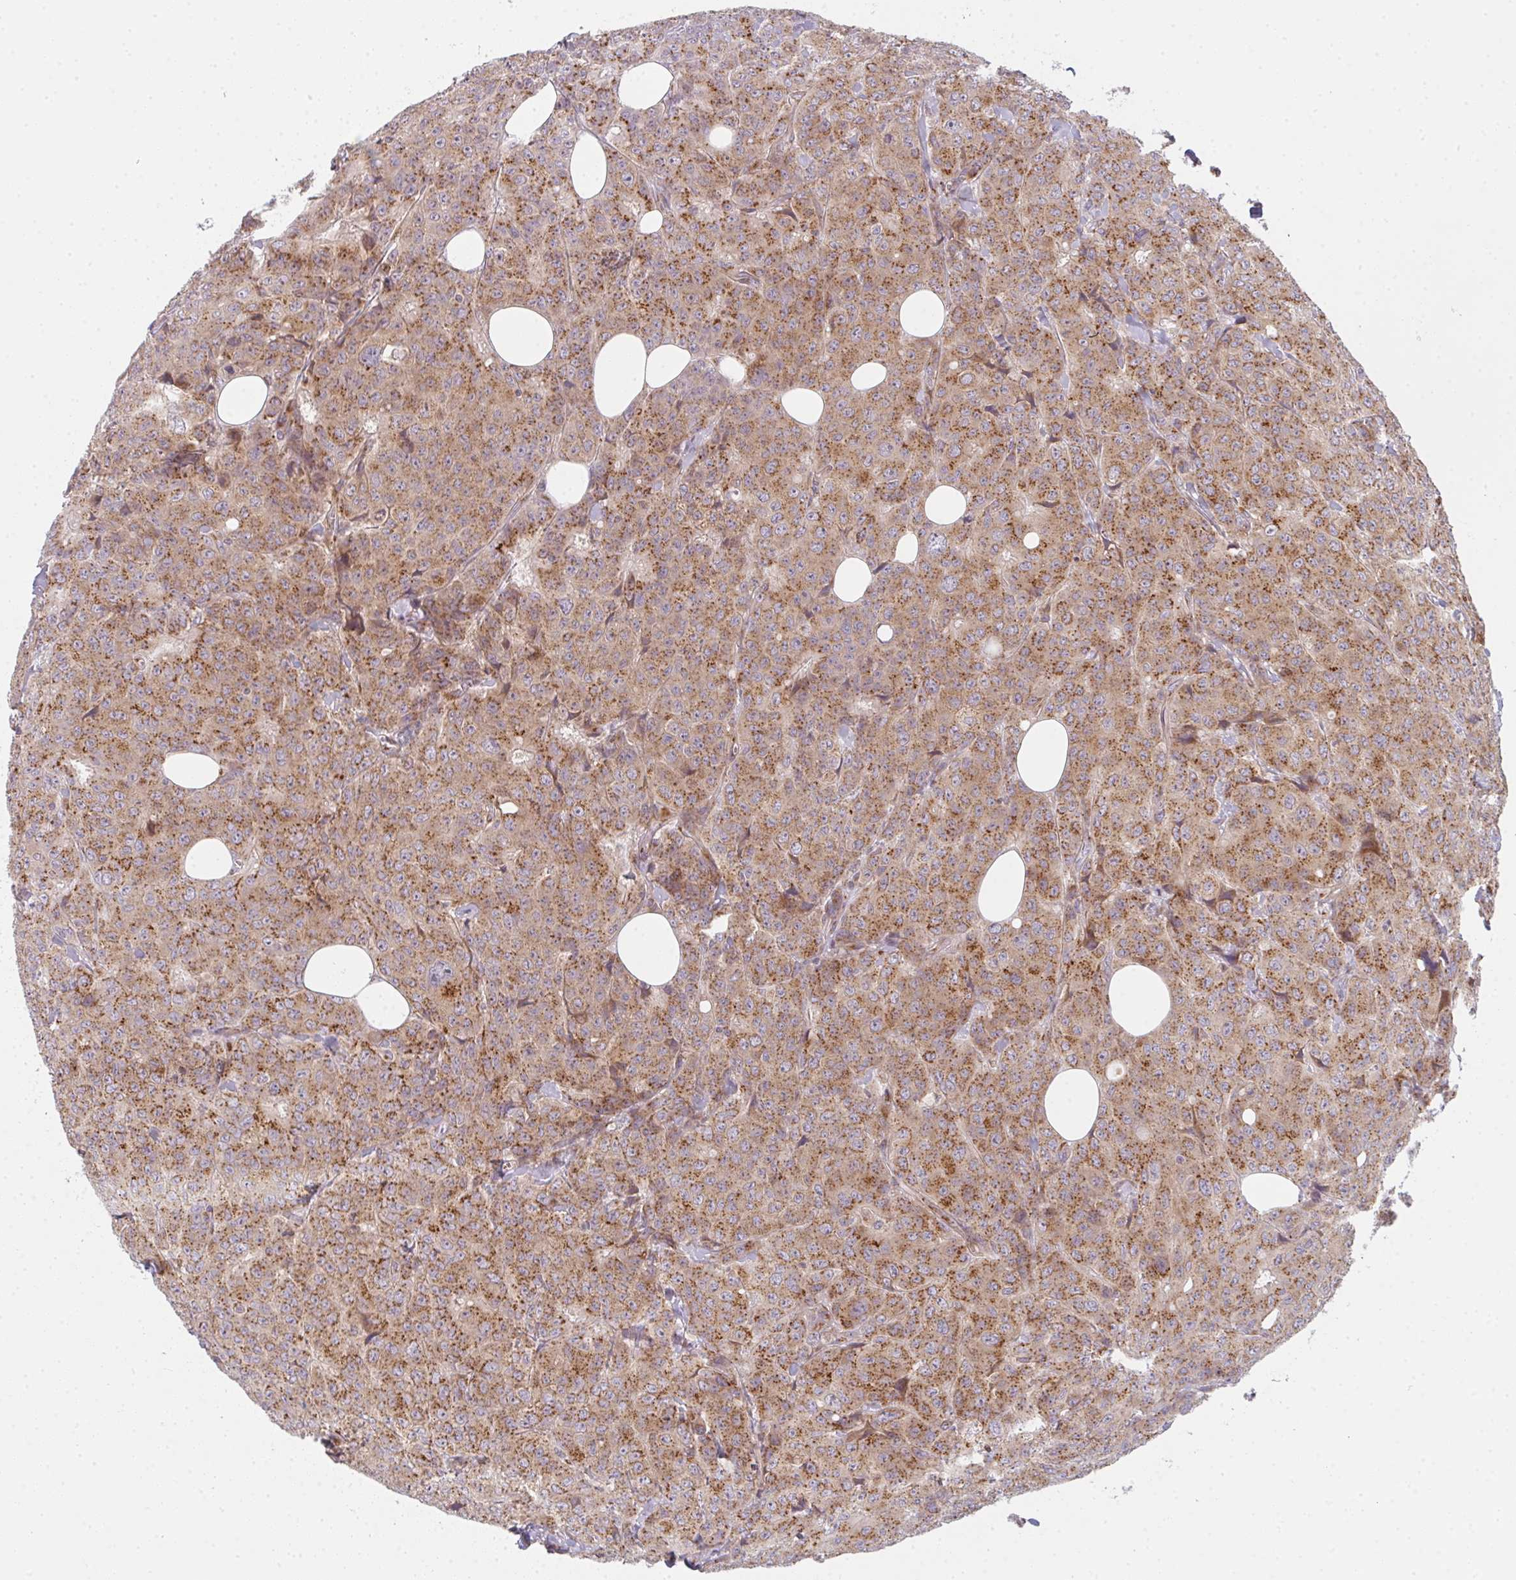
{"staining": {"intensity": "moderate", "quantity": ">75%", "location": "cytoplasmic/membranous"}, "tissue": "breast cancer", "cell_type": "Tumor cells", "image_type": "cancer", "snomed": [{"axis": "morphology", "description": "Duct carcinoma"}, {"axis": "topography", "description": "Breast"}], "caption": "Immunohistochemistry (IHC) staining of breast invasive ductal carcinoma, which demonstrates medium levels of moderate cytoplasmic/membranous positivity in approximately >75% of tumor cells indicating moderate cytoplasmic/membranous protein expression. The staining was performed using DAB (brown) for protein detection and nuclei were counterstained in hematoxylin (blue).", "gene": "GVQW3", "patient": {"sex": "female", "age": 43}}